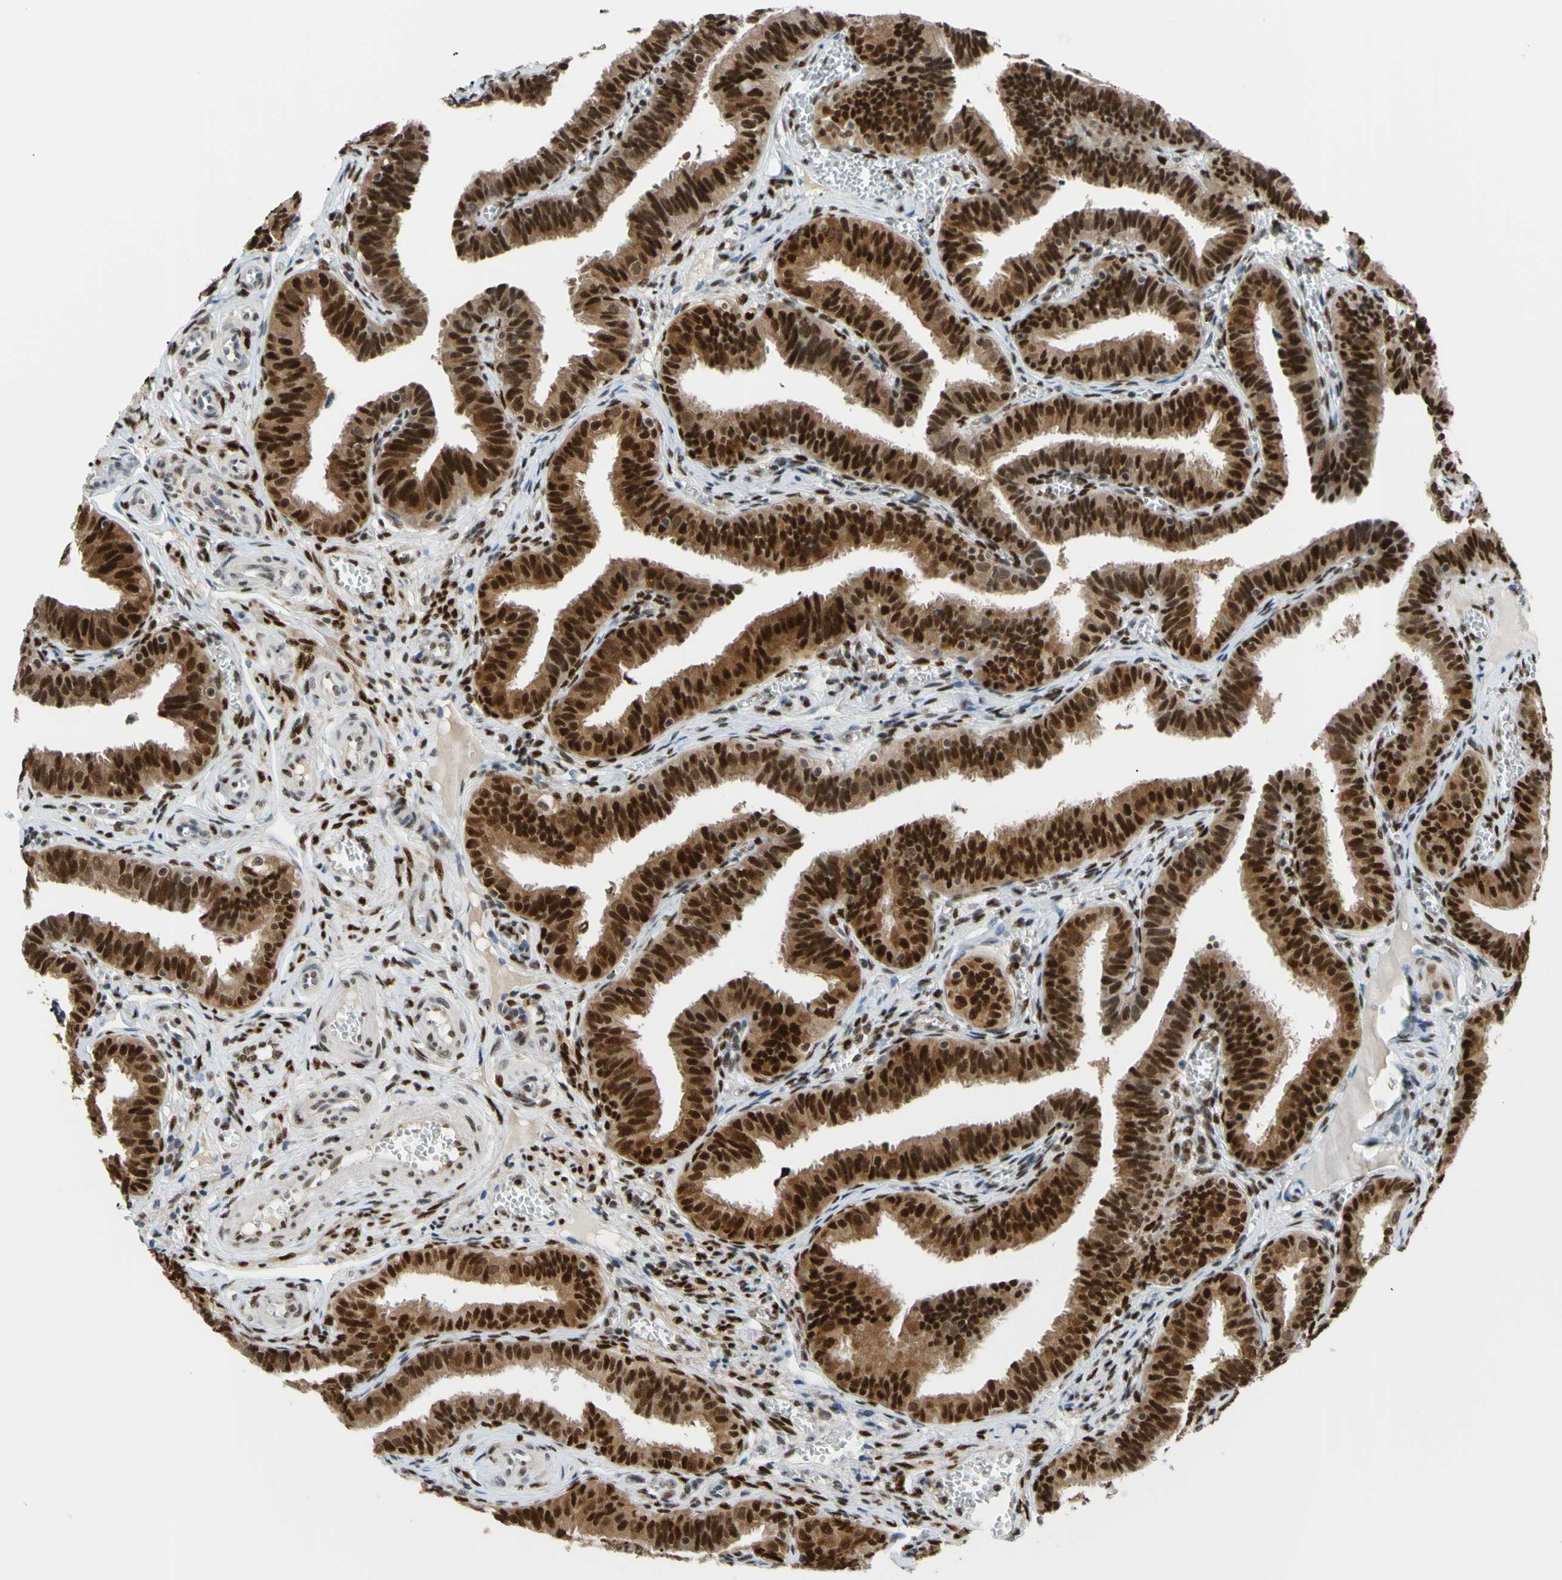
{"staining": {"intensity": "strong", "quantity": ">75%", "location": "cytoplasmic/membranous,nuclear"}, "tissue": "fallopian tube", "cell_type": "Glandular cells", "image_type": "normal", "snomed": [{"axis": "morphology", "description": "Normal tissue, NOS"}, {"axis": "topography", "description": "Fallopian tube"}], "caption": "High-magnification brightfield microscopy of unremarkable fallopian tube stained with DAB (3,3'-diaminobenzidine) (brown) and counterstained with hematoxylin (blue). glandular cells exhibit strong cytoplasmic/membranous,nuclear staining is appreciated in approximately>75% of cells. Using DAB (3,3'-diaminobenzidine) (brown) and hematoxylin (blue) stains, captured at high magnification using brightfield microscopy.", "gene": "FKBP5", "patient": {"sex": "female", "age": 46}}